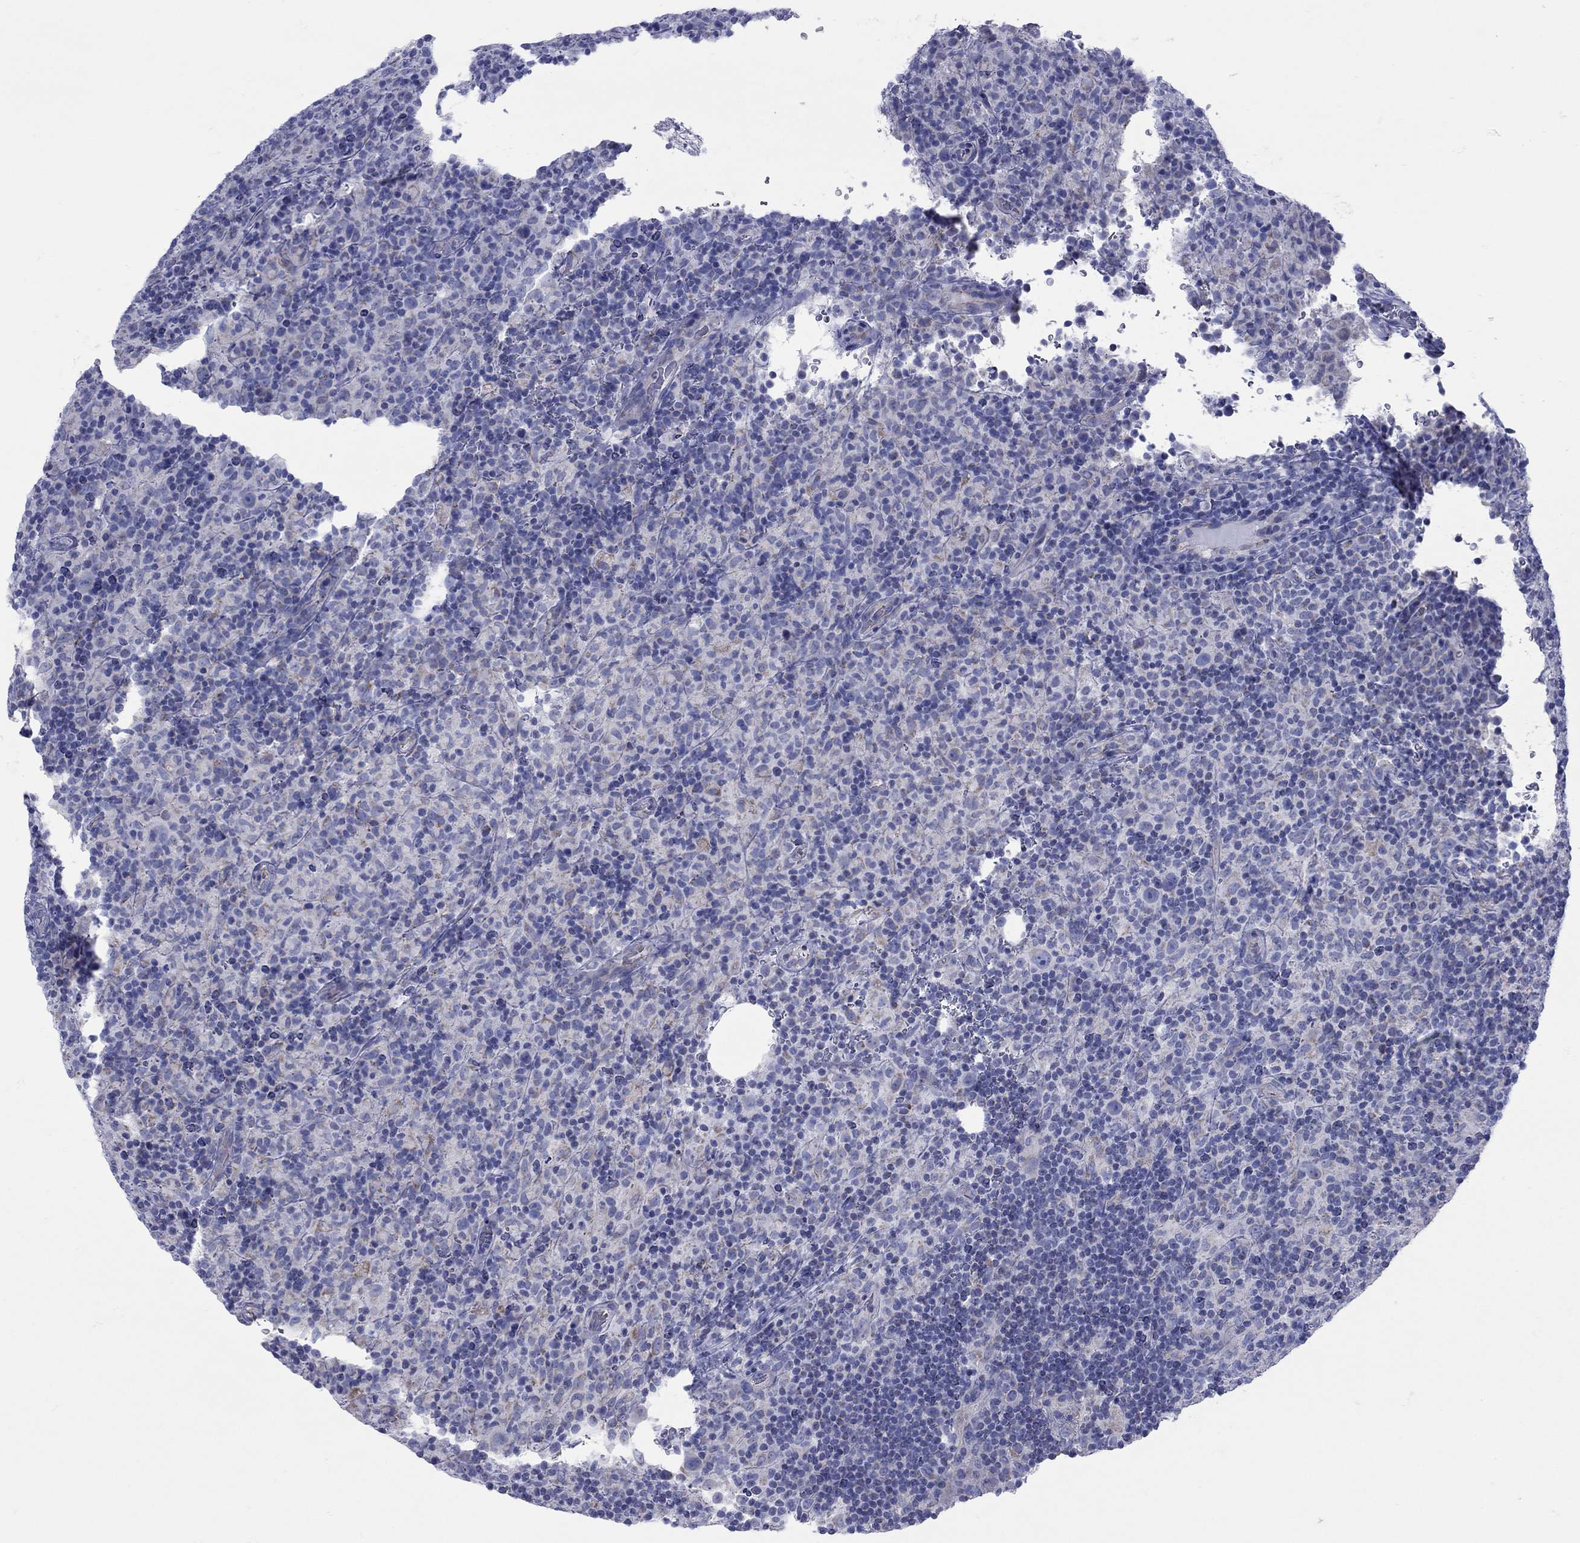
{"staining": {"intensity": "negative", "quantity": "none", "location": "none"}, "tissue": "lymphoma", "cell_type": "Tumor cells", "image_type": "cancer", "snomed": [{"axis": "morphology", "description": "Hodgkin's disease, NOS"}, {"axis": "topography", "description": "Lymph node"}], "caption": "This photomicrograph is of lymphoma stained with immunohistochemistry (IHC) to label a protein in brown with the nuclei are counter-stained blue. There is no expression in tumor cells.", "gene": "PDZD3", "patient": {"sex": "male", "age": 70}}